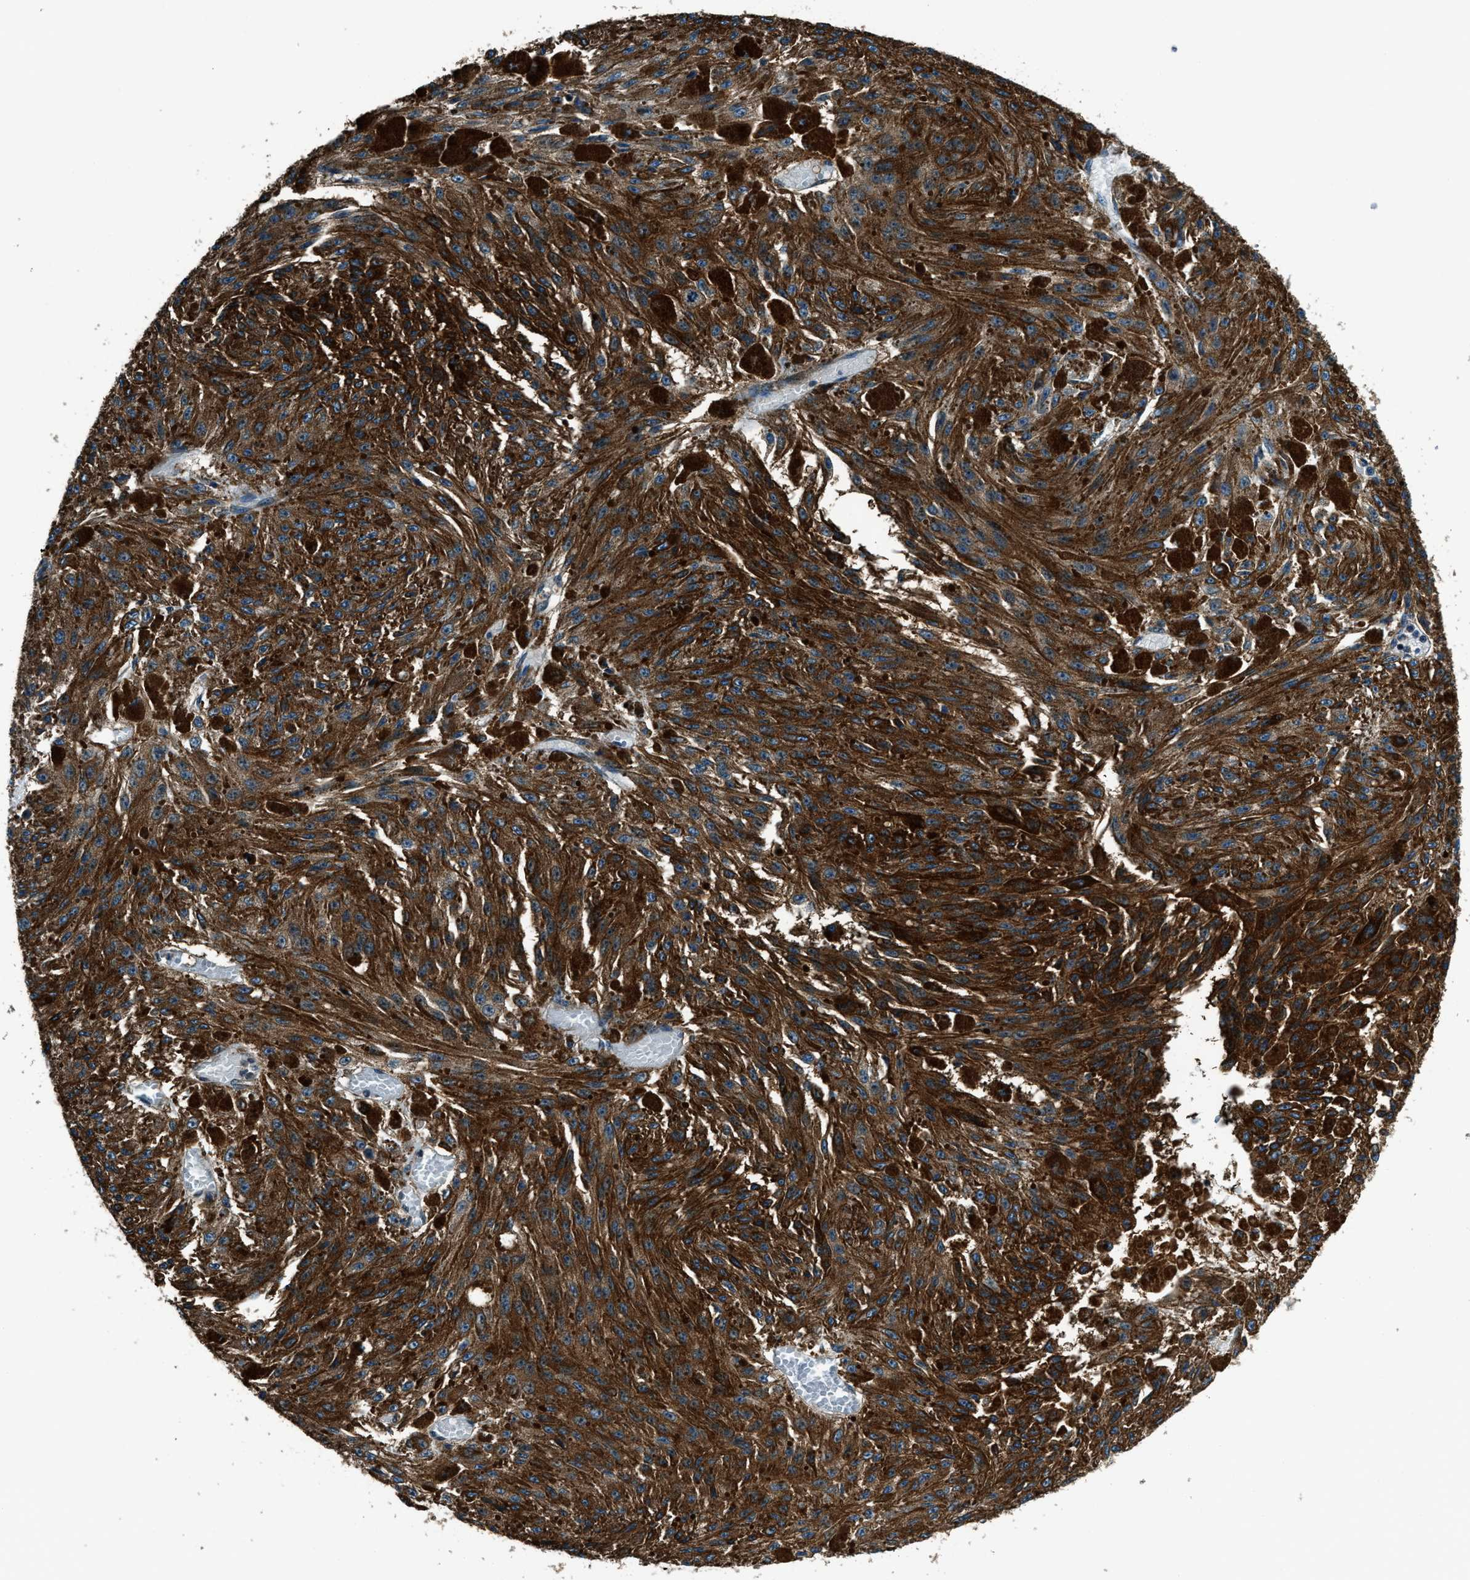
{"staining": {"intensity": "strong", "quantity": ">75%", "location": "cytoplasmic/membranous"}, "tissue": "melanoma", "cell_type": "Tumor cells", "image_type": "cancer", "snomed": [{"axis": "morphology", "description": "Malignant melanoma, NOS"}, {"axis": "topography", "description": "Other"}], "caption": "This histopathology image exhibits immunohistochemistry staining of human malignant melanoma, with high strong cytoplasmic/membranous positivity in approximately >75% of tumor cells.", "gene": "ARFGAP2", "patient": {"sex": "male", "age": 79}}